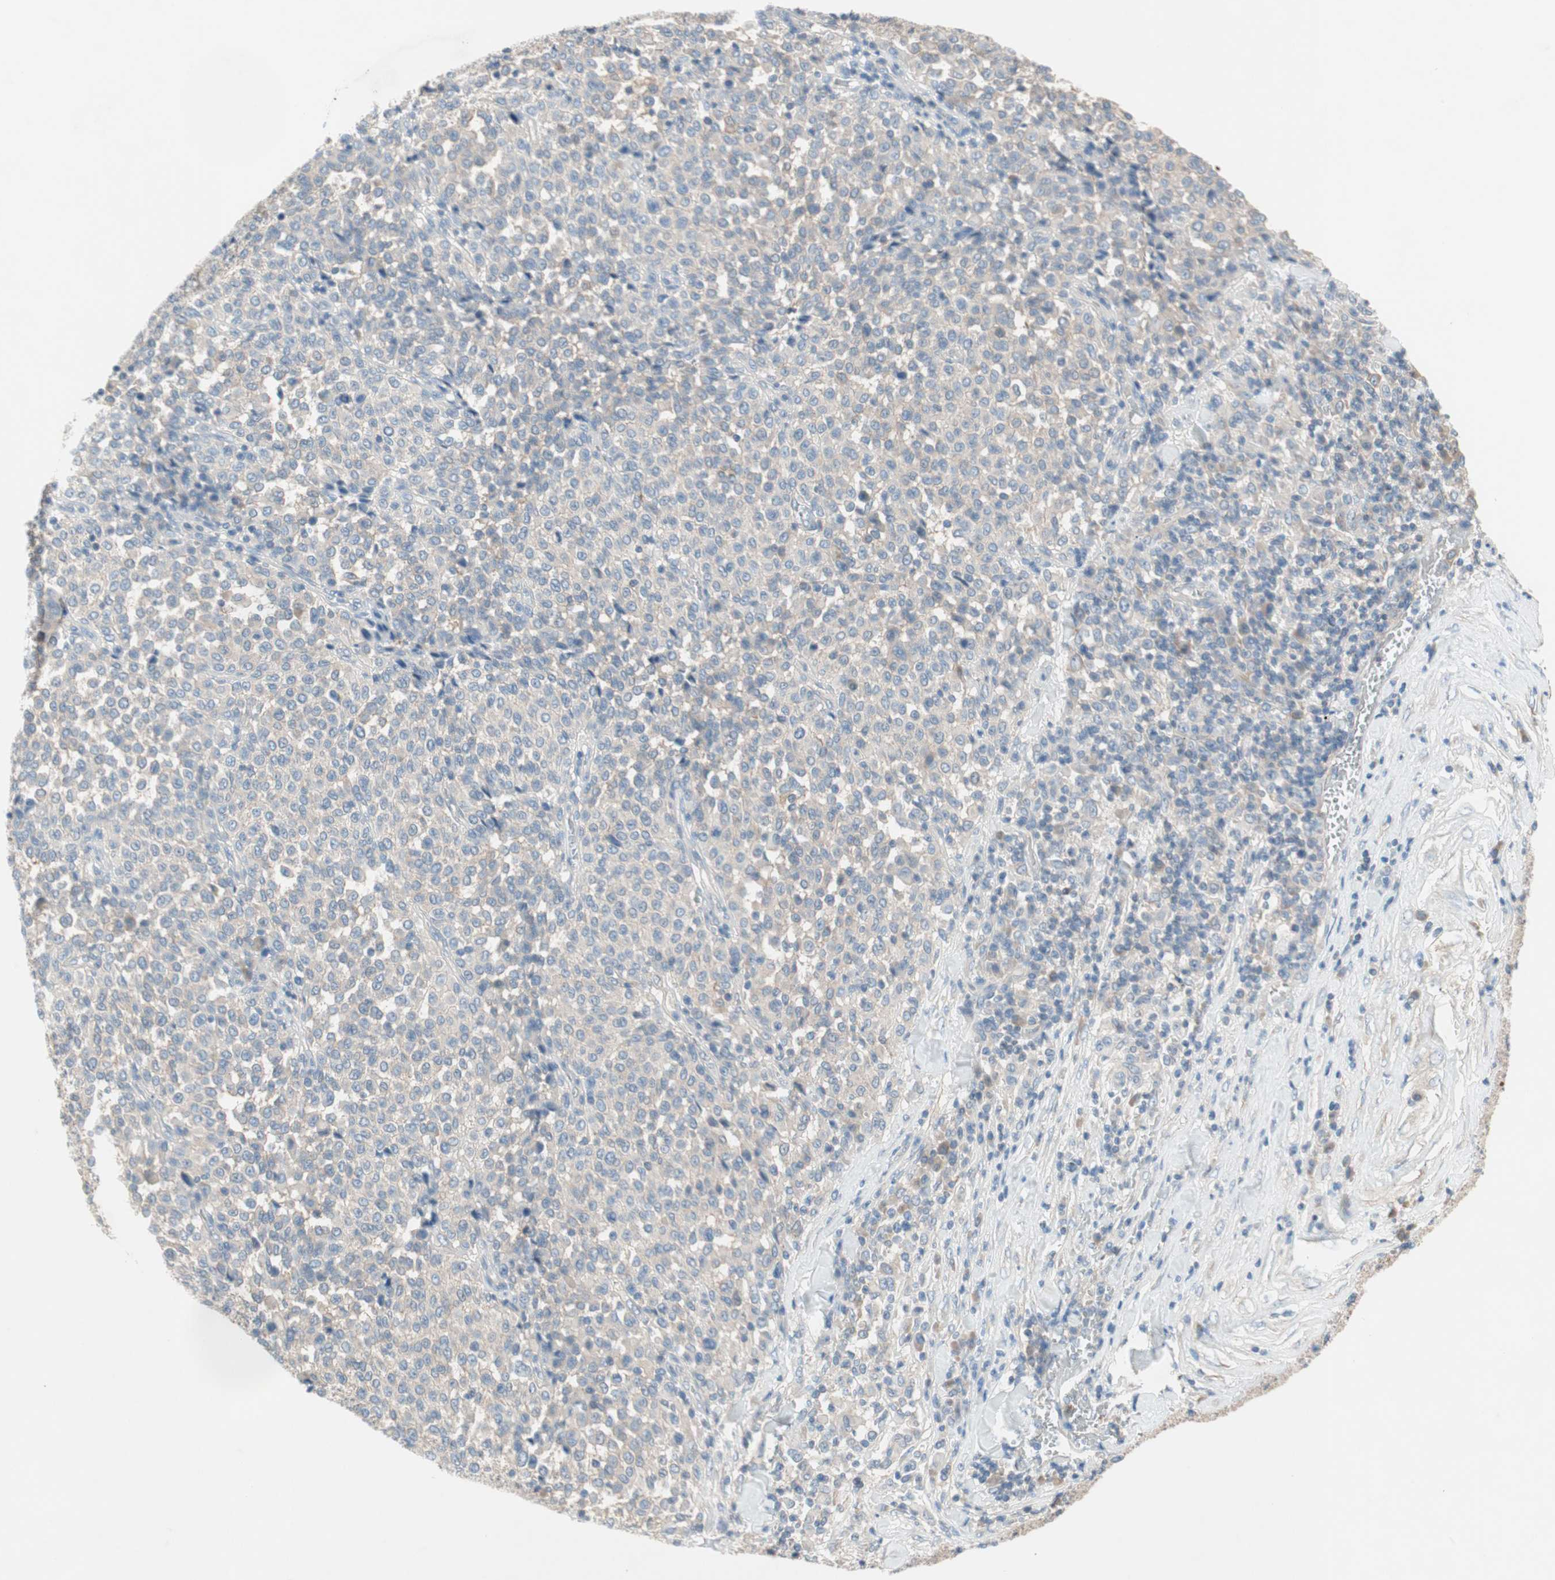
{"staining": {"intensity": "negative", "quantity": "none", "location": "none"}, "tissue": "melanoma", "cell_type": "Tumor cells", "image_type": "cancer", "snomed": [{"axis": "morphology", "description": "Malignant melanoma, Metastatic site"}, {"axis": "topography", "description": "Pancreas"}], "caption": "Malignant melanoma (metastatic site) stained for a protein using immunohistochemistry reveals no positivity tumor cells.", "gene": "GLUL", "patient": {"sex": "female", "age": 30}}